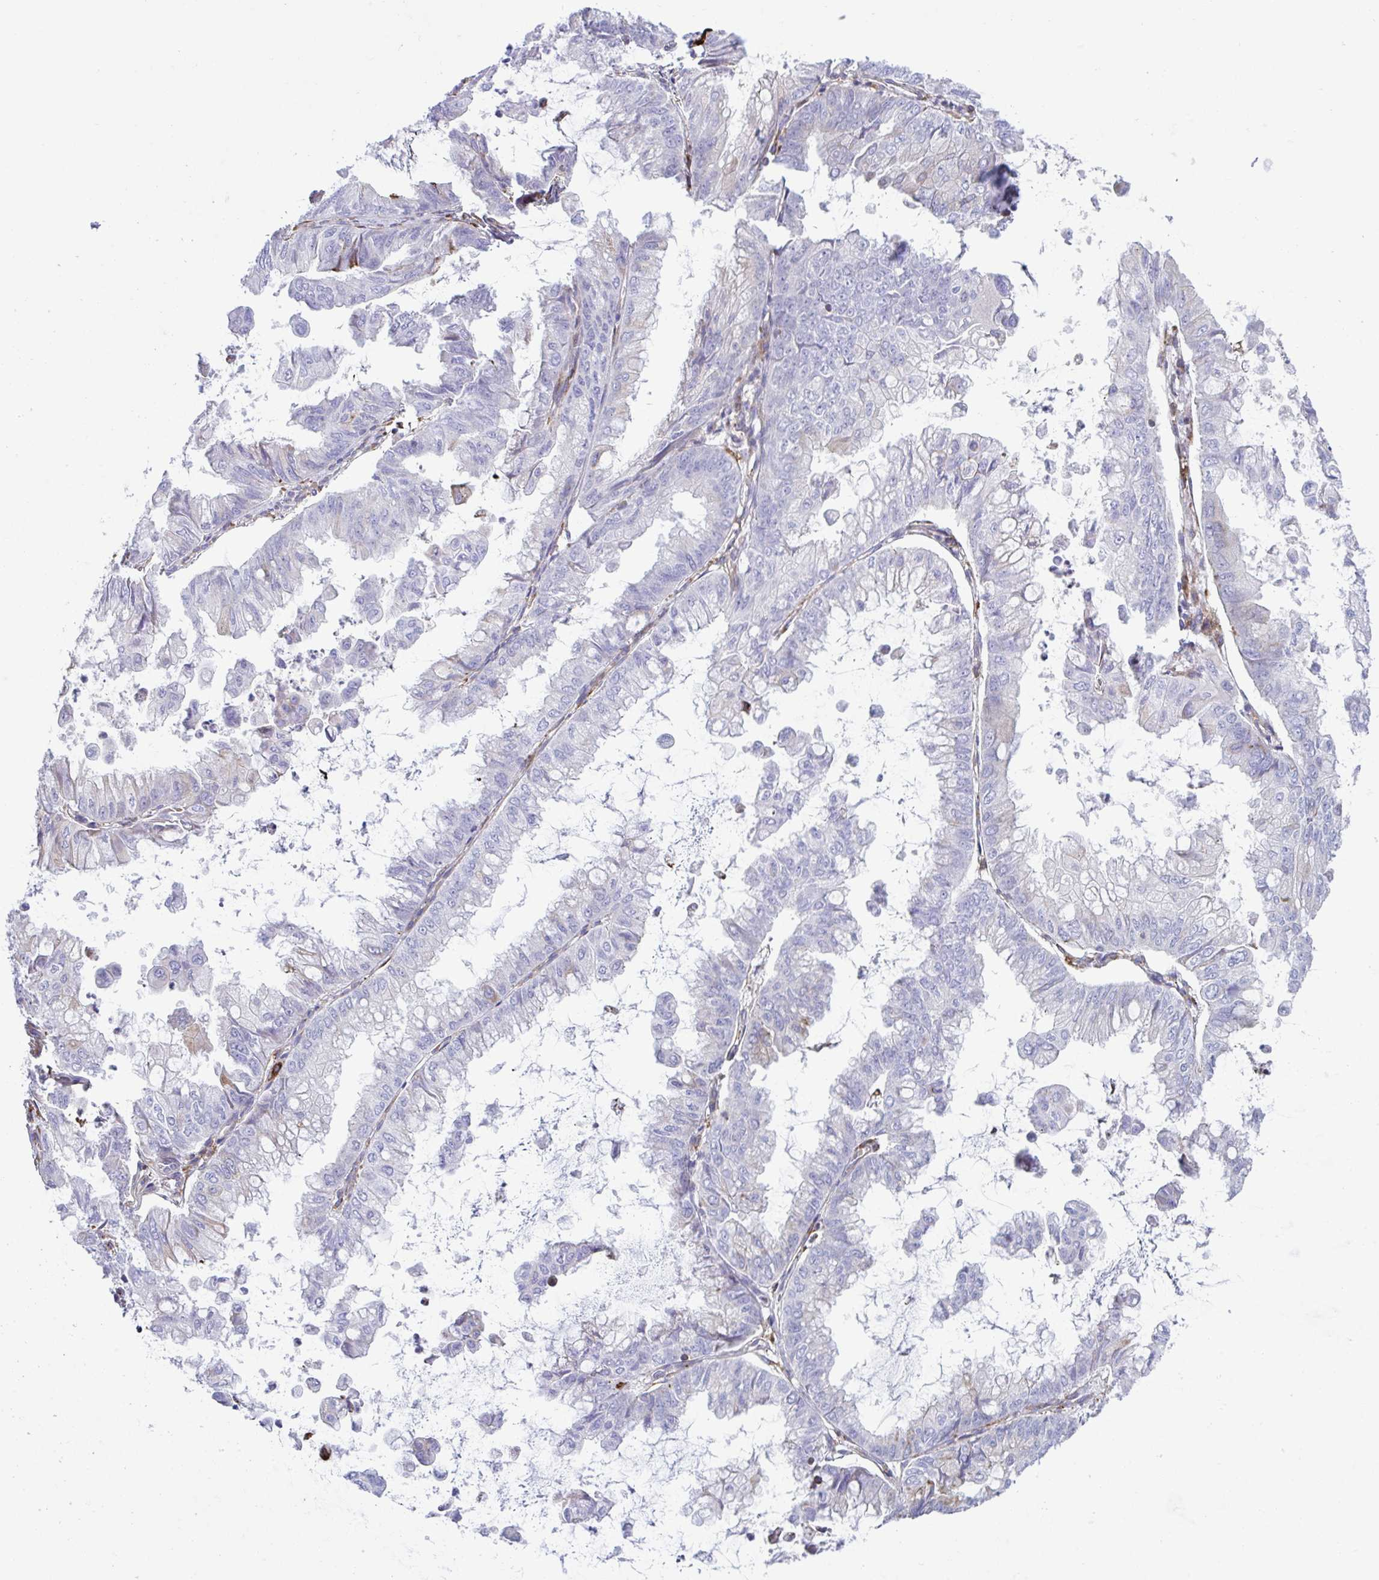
{"staining": {"intensity": "moderate", "quantity": "<25%", "location": "cytoplasmic/membranous"}, "tissue": "stomach cancer", "cell_type": "Tumor cells", "image_type": "cancer", "snomed": [{"axis": "morphology", "description": "Adenocarcinoma, NOS"}, {"axis": "topography", "description": "Stomach, upper"}], "caption": "This is an image of immunohistochemistry staining of stomach adenocarcinoma, which shows moderate staining in the cytoplasmic/membranous of tumor cells.", "gene": "PEAK3", "patient": {"sex": "male", "age": 80}}